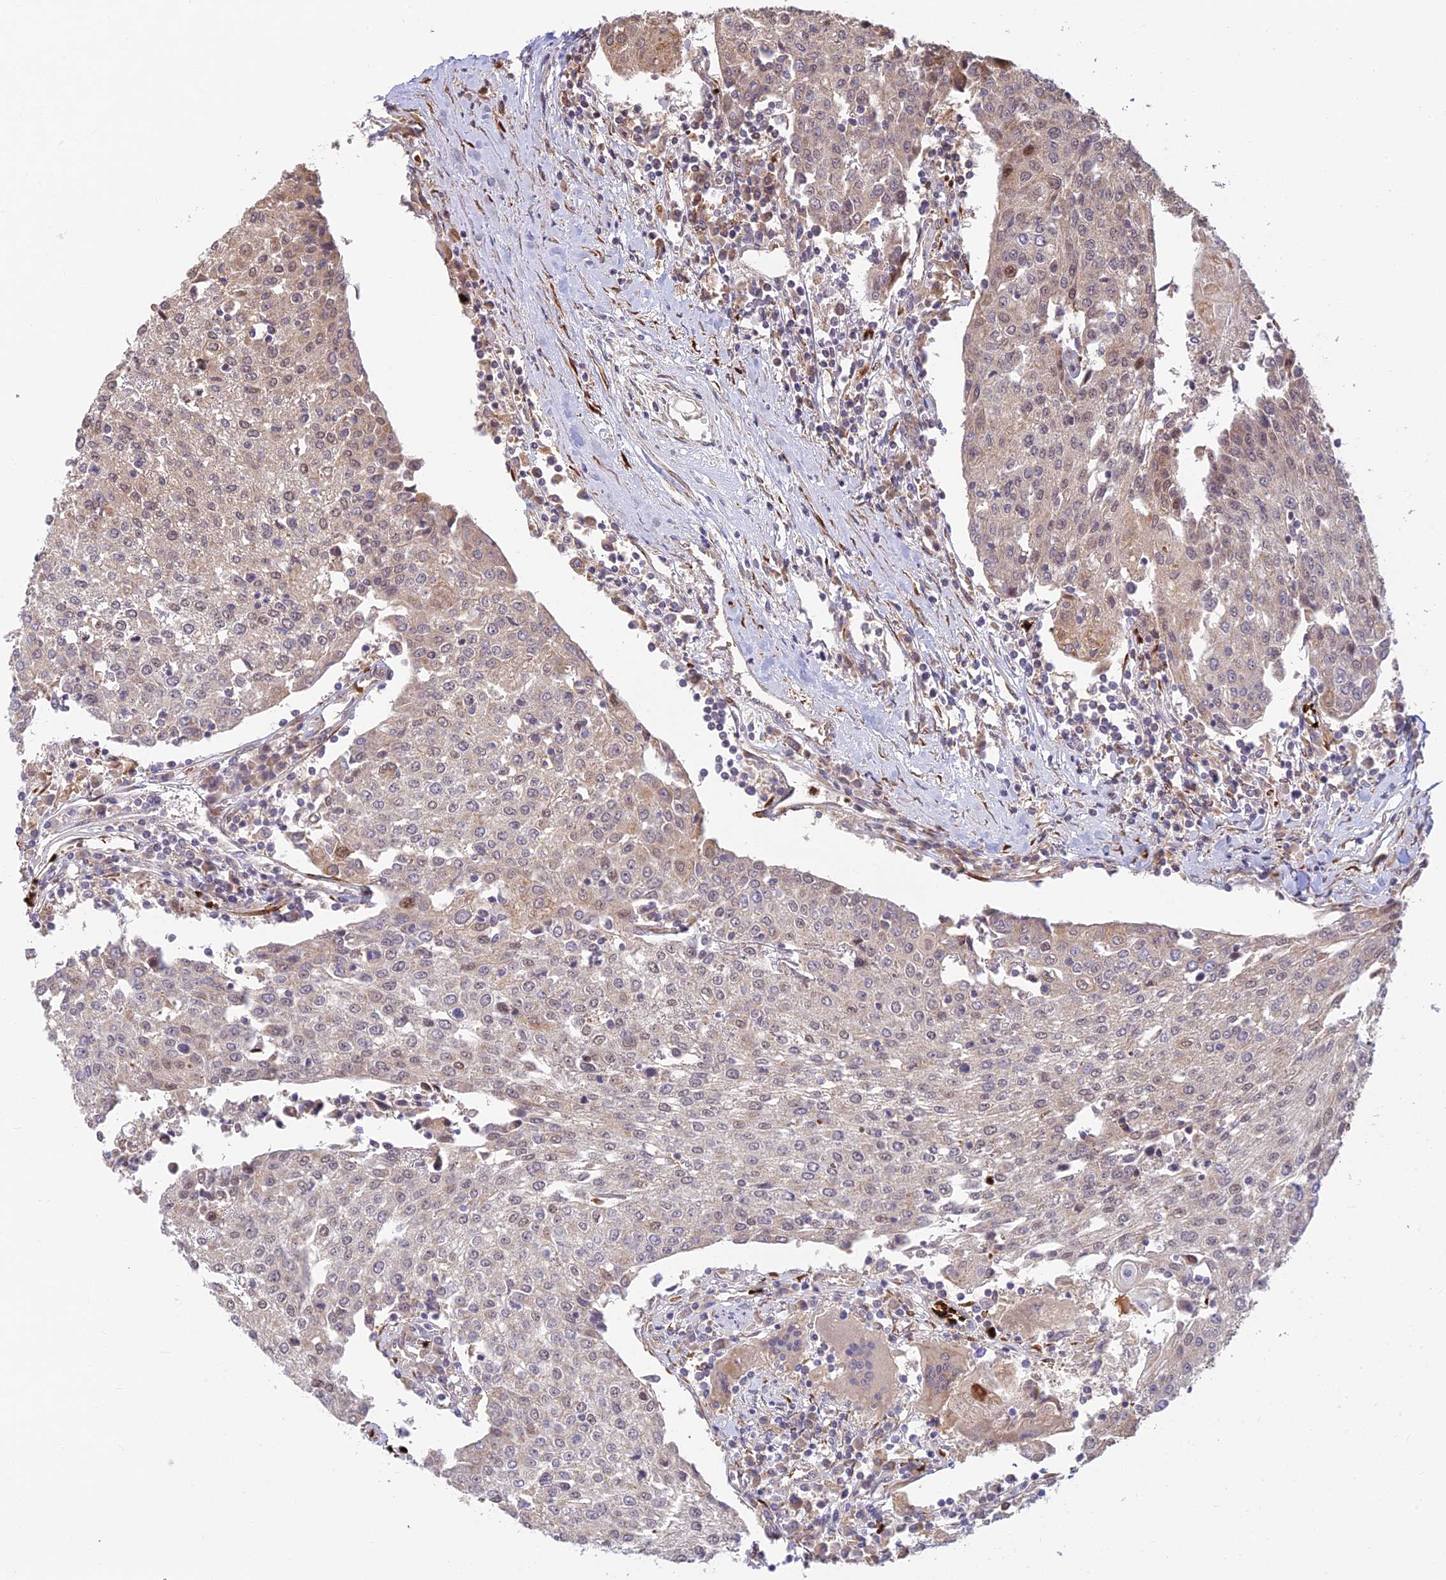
{"staining": {"intensity": "weak", "quantity": "25%-75%", "location": "nuclear"}, "tissue": "urothelial cancer", "cell_type": "Tumor cells", "image_type": "cancer", "snomed": [{"axis": "morphology", "description": "Urothelial carcinoma, High grade"}, {"axis": "topography", "description": "Urinary bladder"}], "caption": "Immunohistochemical staining of human urothelial cancer exhibits low levels of weak nuclear protein staining in approximately 25%-75% of tumor cells. The protein is shown in brown color, while the nuclei are stained blue.", "gene": "UFSP2", "patient": {"sex": "female", "age": 85}}